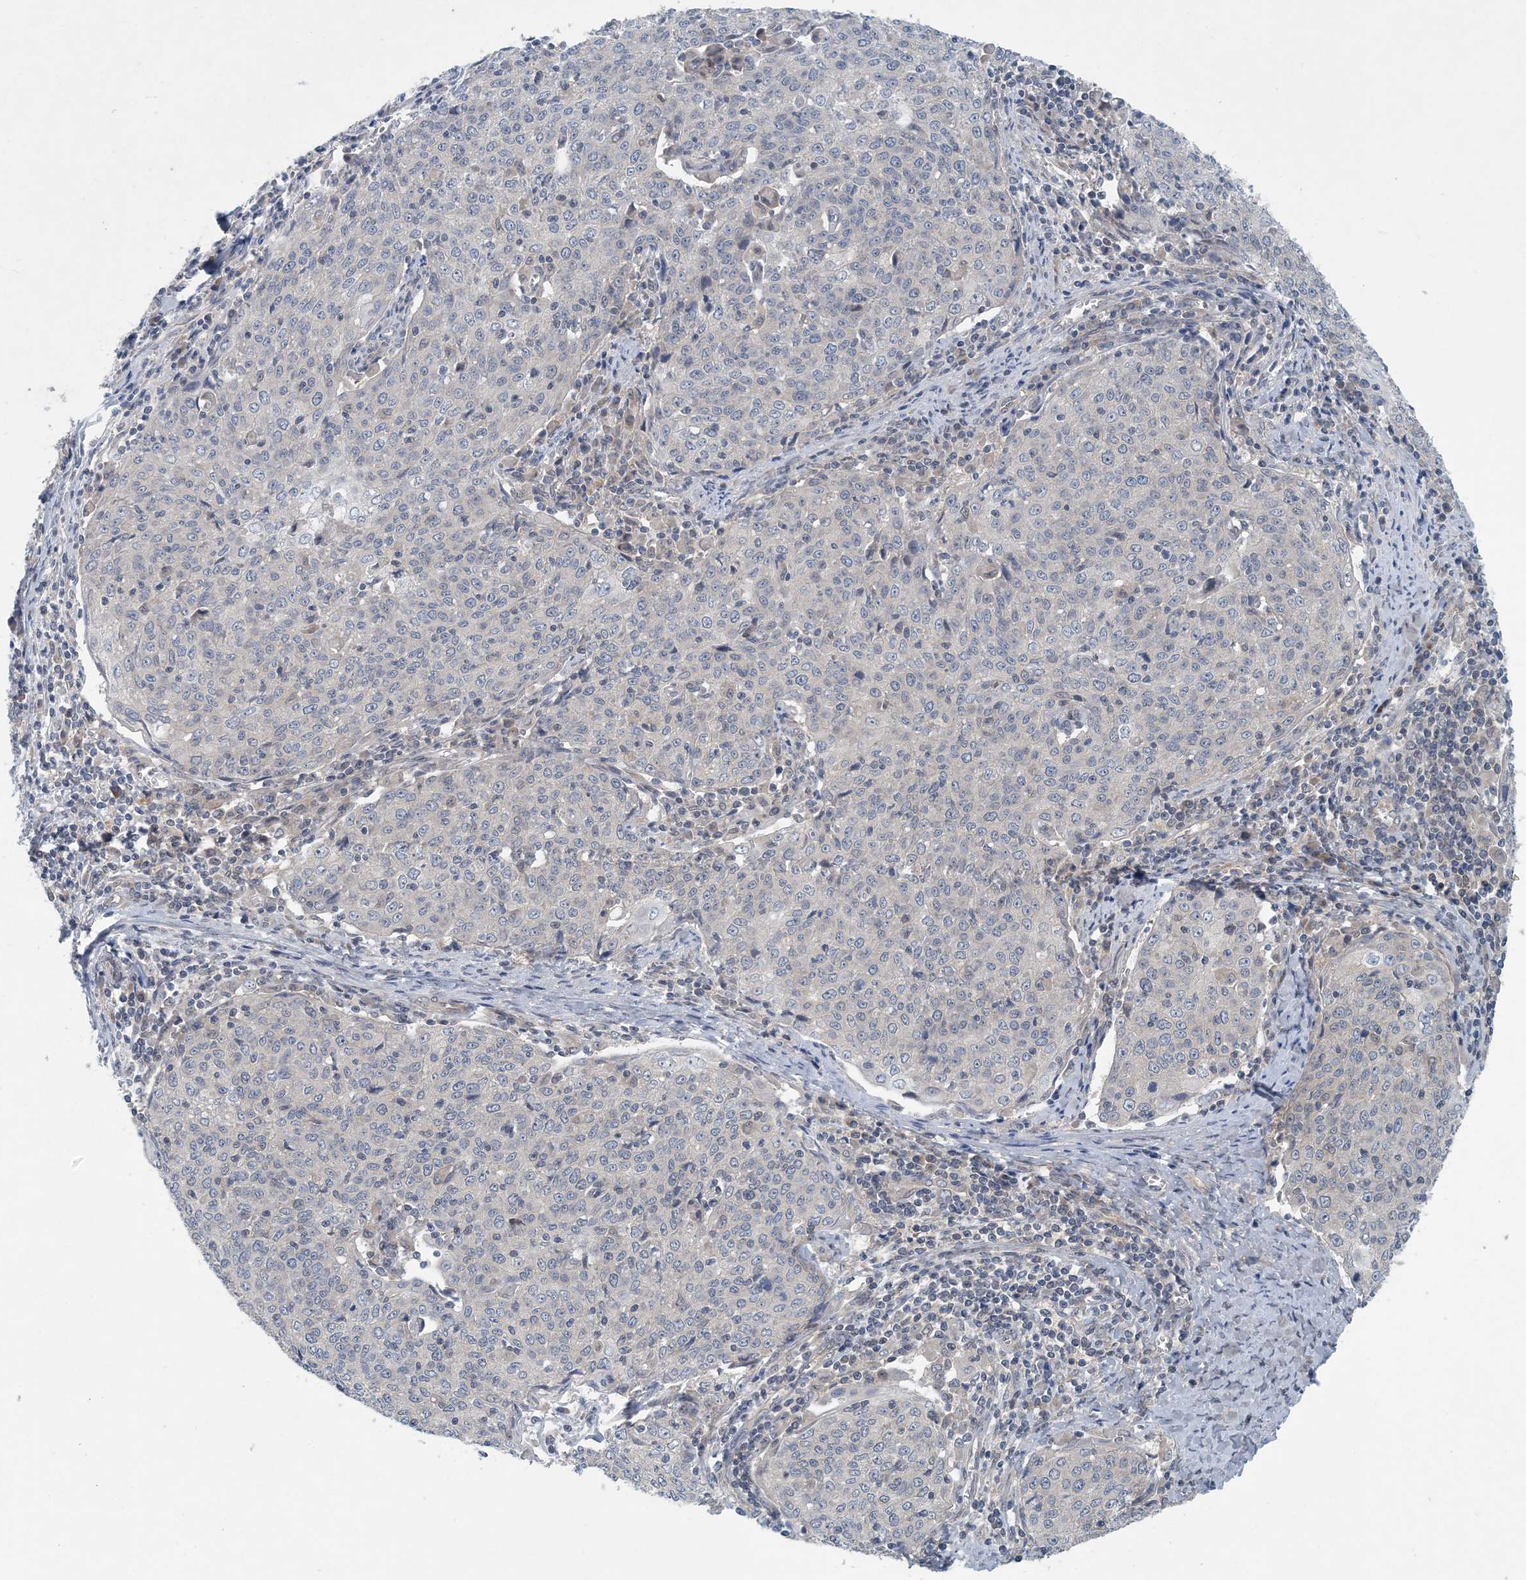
{"staining": {"intensity": "negative", "quantity": "none", "location": "none"}, "tissue": "cervical cancer", "cell_type": "Tumor cells", "image_type": "cancer", "snomed": [{"axis": "morphology", "description": "Squamous cell carcinoma, NOS"}, {"axis": "topography", "description": "Cervix"}], "caption": "The micrograph exhibits no staining of tumor cells in cervical cancer (squamous cell carcinoma).", "gene": "HIKESHI", "patient": {"sex": "female", "age": 48}}